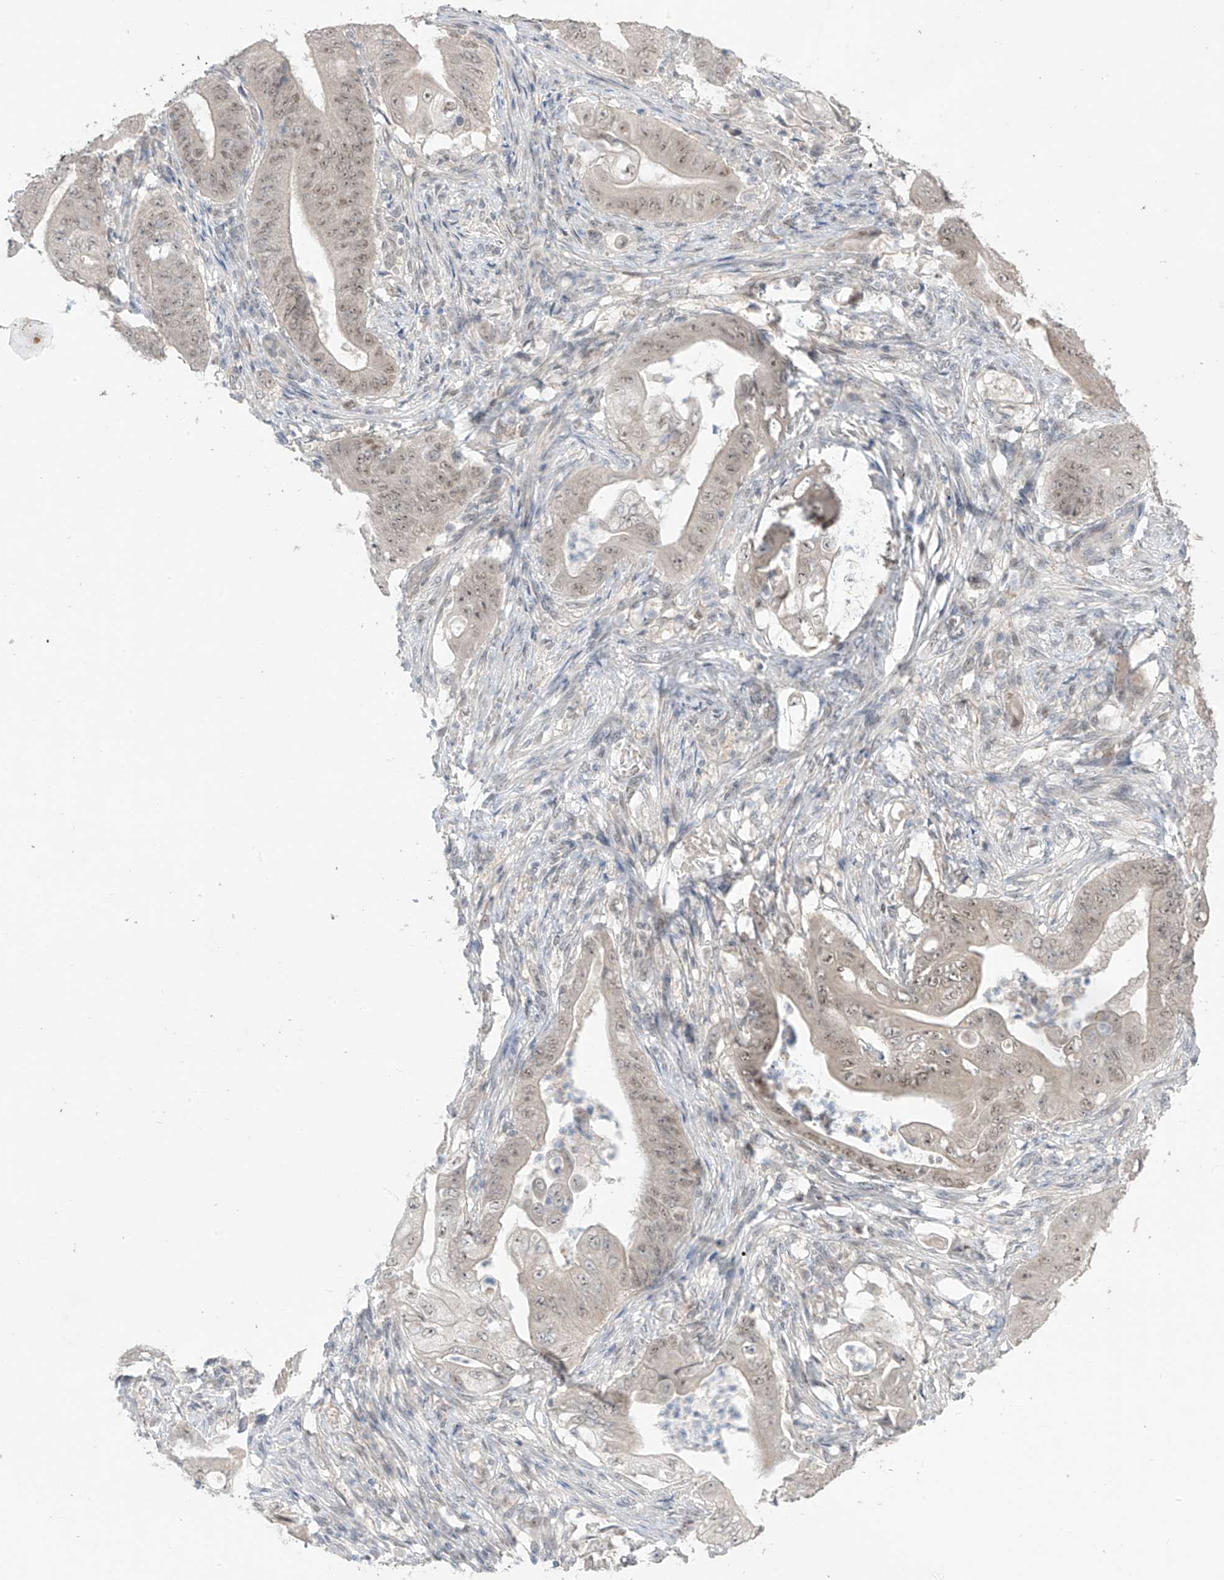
{"staining": {"intensity": "weak", "quantity": ">75%", "location": "nuclear"}, "tissue": "stomach cancer", "cell_type": "Tumor cells", "image_type": "cancer", "snomed": [{"axis": "morphology", "description": "Adenocarcinoma, NOS"}, {"axis": "topography", "description": "Stomach"}], "caption": "The micrograph demonstrates a brown stain indicating the presence of a protein in the nuclear of tumor cells in stomach cancer (adenocarcinoma). (Stains: DAB in brown, nuclei in blue, Microscopy: brightfield microscopy at high magnification).", "gene": "OGT", "patient": {"sex": "female", "age": 73}}